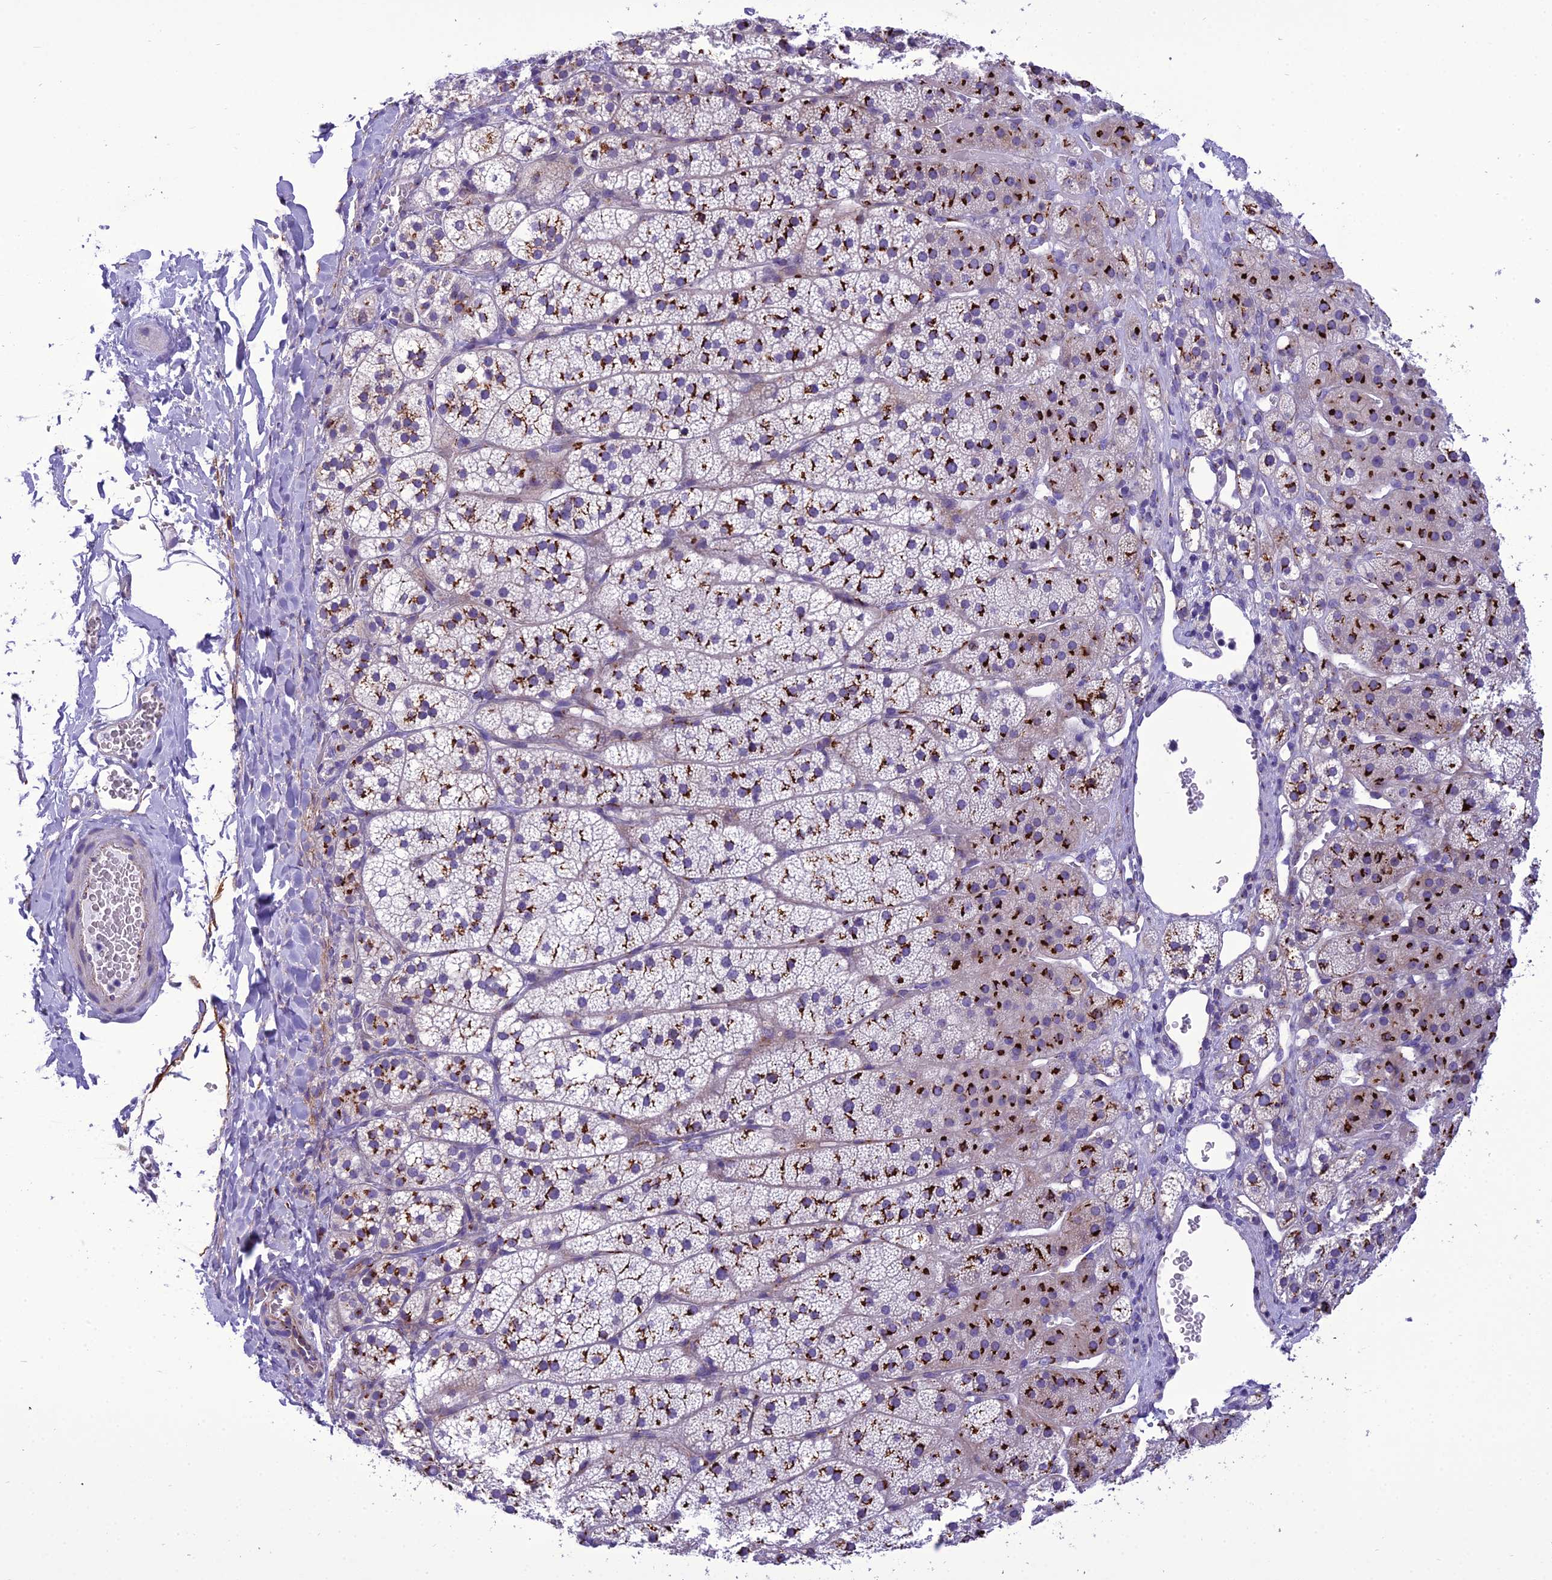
{"staining": {"intensity": "strong", "quantity": ">75%", "location": "cytoplasmic/membranous"}, "tissue": "adrenal gland", "cell_type": "Glandular cells", "image_type": "normal", "snomed": [{"axis": "morphology", "description": "Normal tissue, NOS"}, {"axis": "topography", "description": "Adrenal gland"}], "caption": "Strong cytoplasmic/membranous staining is identified in about >75% of glandular cells in normal adrenal gland.", "gene": "GOLM2", "patient": {"sex": "female", "age": 44}}